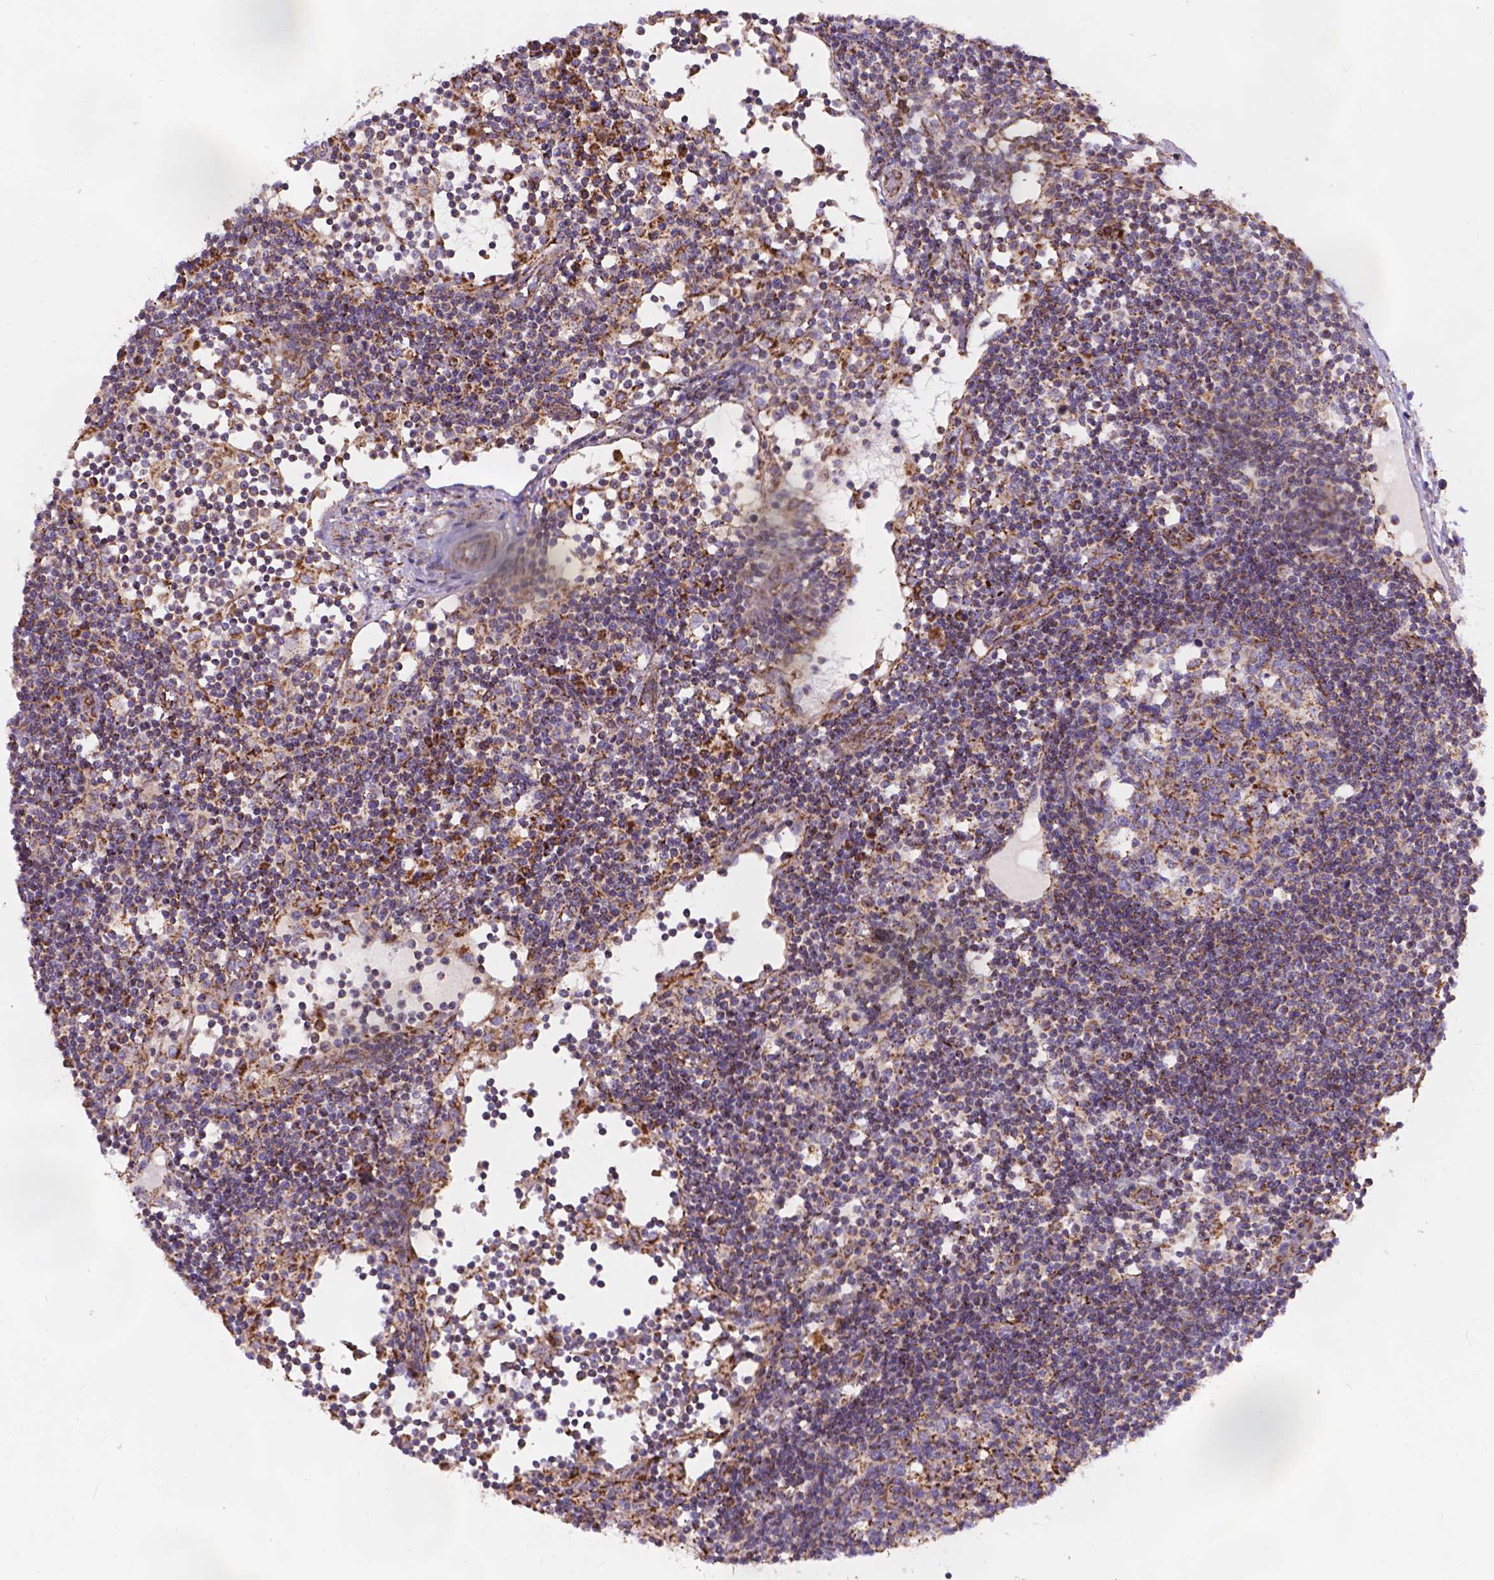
{"staining": {"intensity": "strong", "quantity": "<25%", "location": "cytoplasmic/membranous"}, "tissue": "lymph node", "cell_type": "Germinal center cells", "image_type": "normal", "snomed": [{"axis": "morphology", "description": "Normal tissue, NOS"}, {"axis": "topography", "description": "Lymph node"}], "caption": "Benign lymph node exhibits strong cytoplasmic/membranous expression in about <25% of germinal center cells.", "gene": "AK3", "patient": {"sex": "female", "age": 72}}